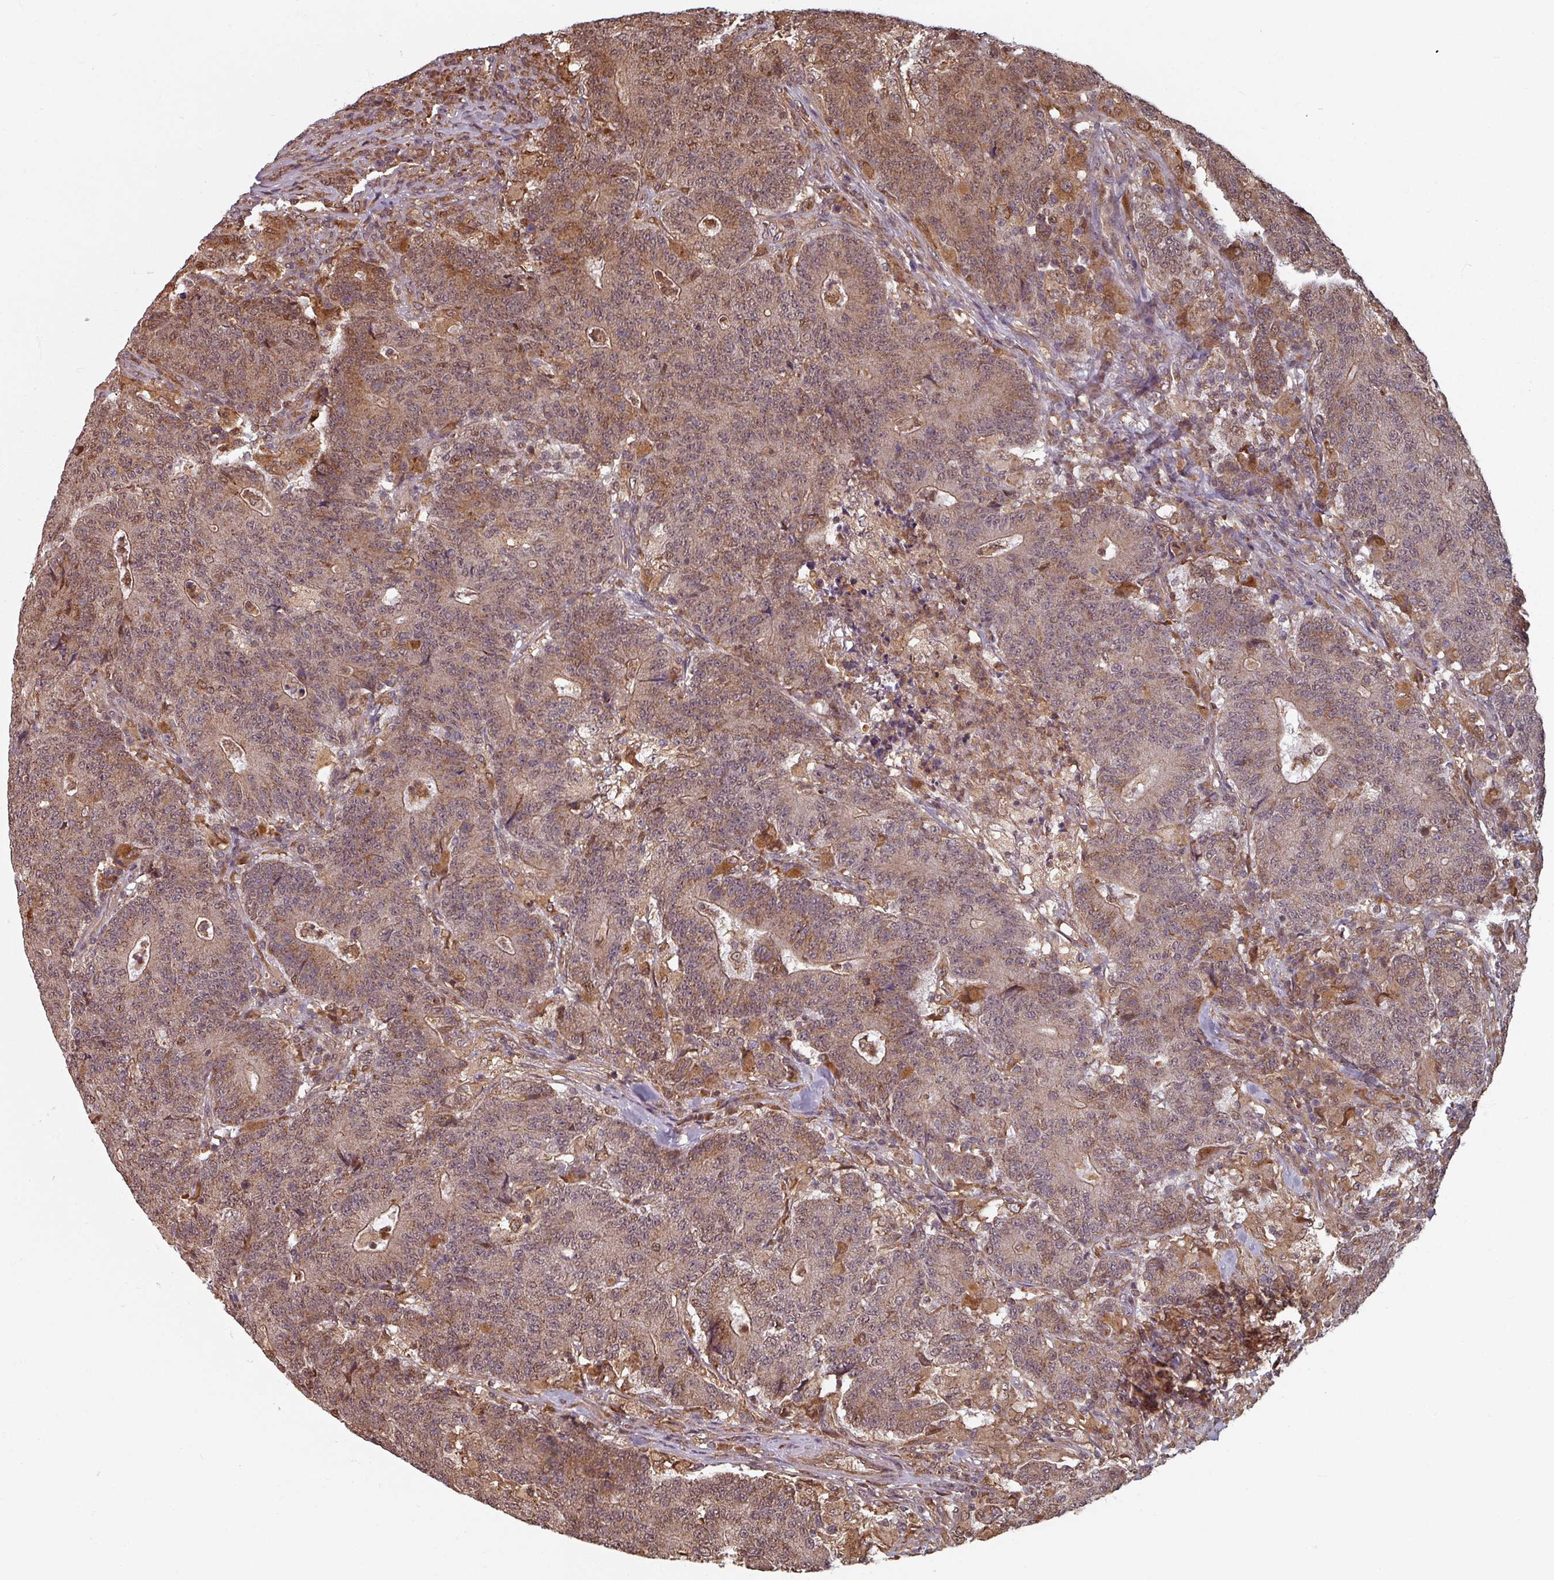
{"staining": {"intensity": "moderate", "quantity": ">75%", "location": "cytoplasmic/membranous,nuclear"}, "tissue": "colorectal cancer", "cell_type": "Tumor cells", "image_type": "cancer", "snomed": [{"axis": "morphology", "description": "Adenocarcinoma, NOS"}, {"axis": "topography", "description": "Colon"}], "caption": "Protein staining shows moderate cytoplasmic/membranous and nuclear expression in about >75% of tumor cells in colorectal cancer.", "gene": "EID1", "patient": {"sex": "female", "age": 75}}